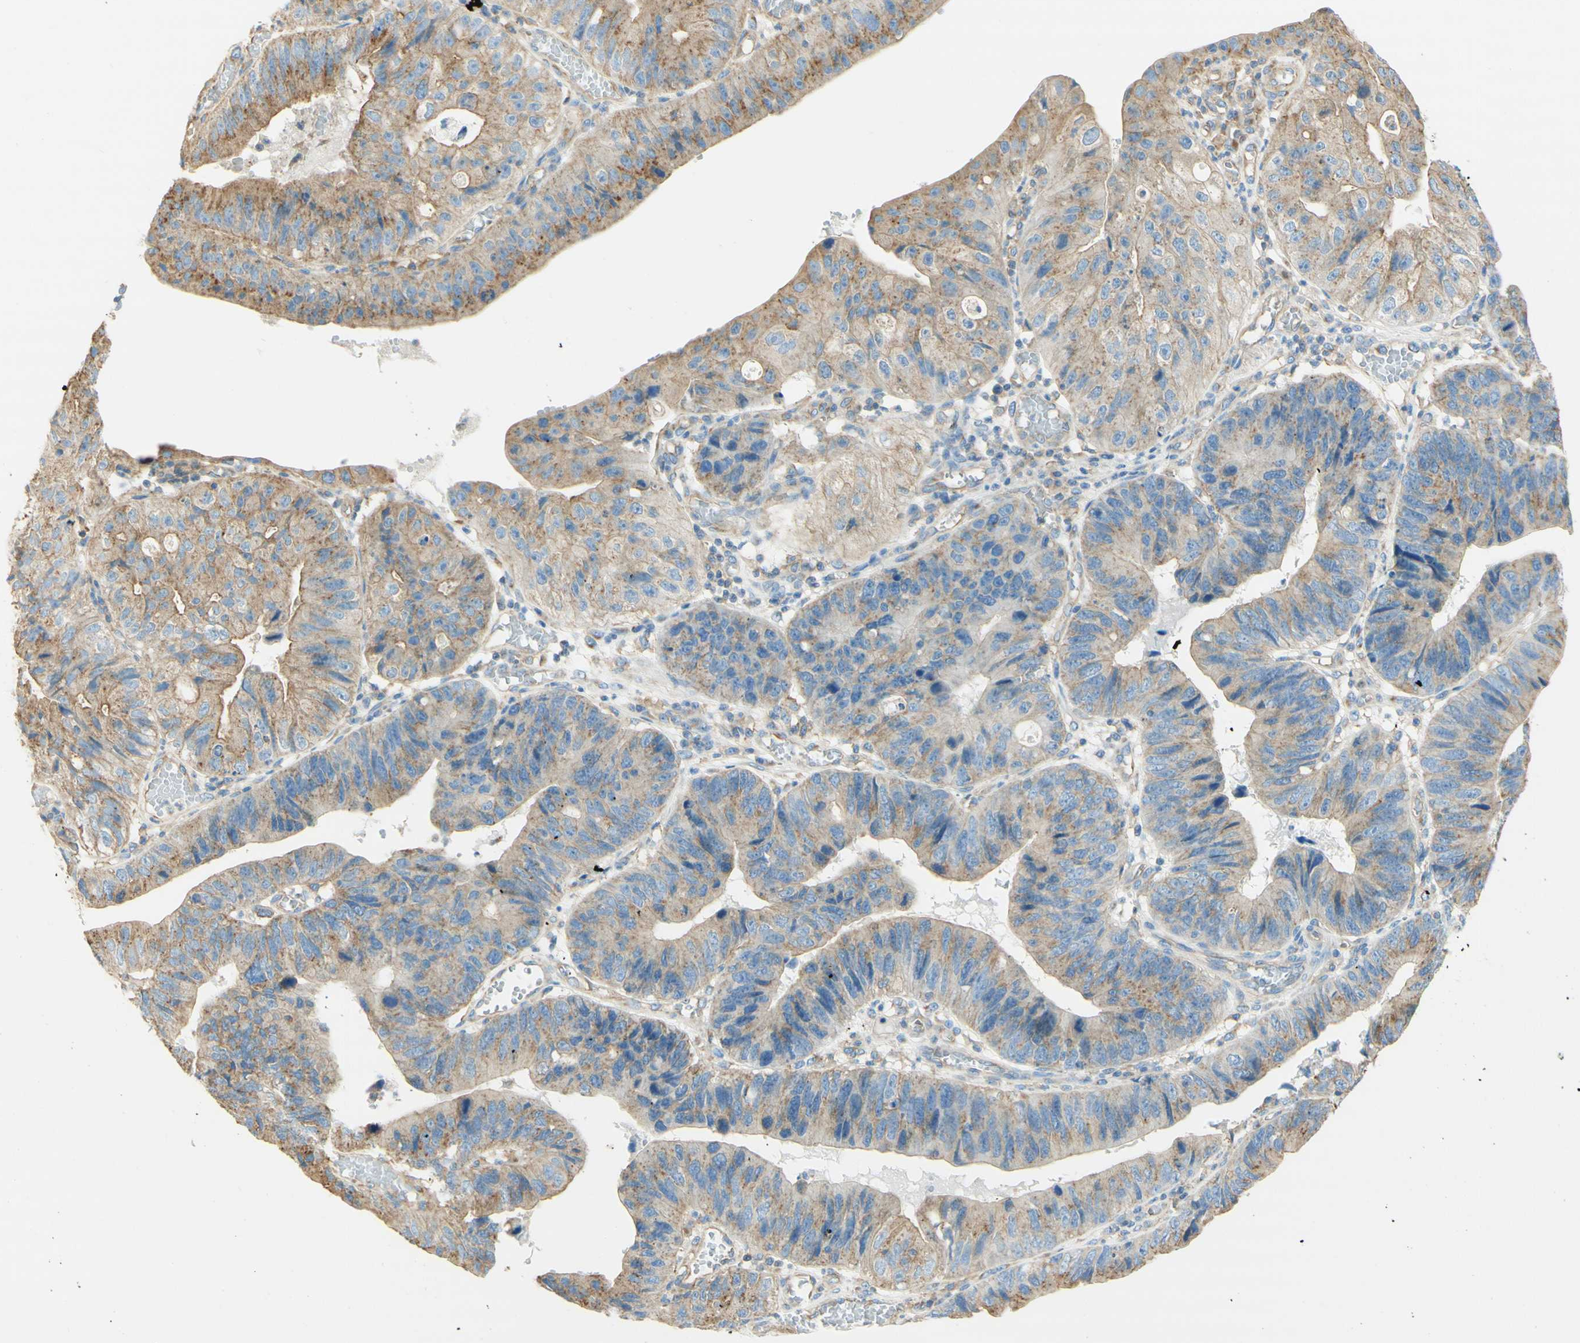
{"staining": {"intensity": "weak", "quantity": ">75%", "location": "cytoplasmic/membranous"}, "tissue": "stomach cancer", "cell_type": "Tumor cells", "image_type": "cancer", "snomed": [{"axis": "morphology", "description": "Adenocarcinoma, NOS"}, {"axis": "topography", "description": "Stomach"}], "caption": "IHC (DAB (3,3'-diaminobenzidine)) staining of human stomach cancer displays weak cytoplasmic/membranous protein staining in approximately >75% of tumor cells.", "gene": "CLTC", "patient": {"sex": "male", "age": 59}}